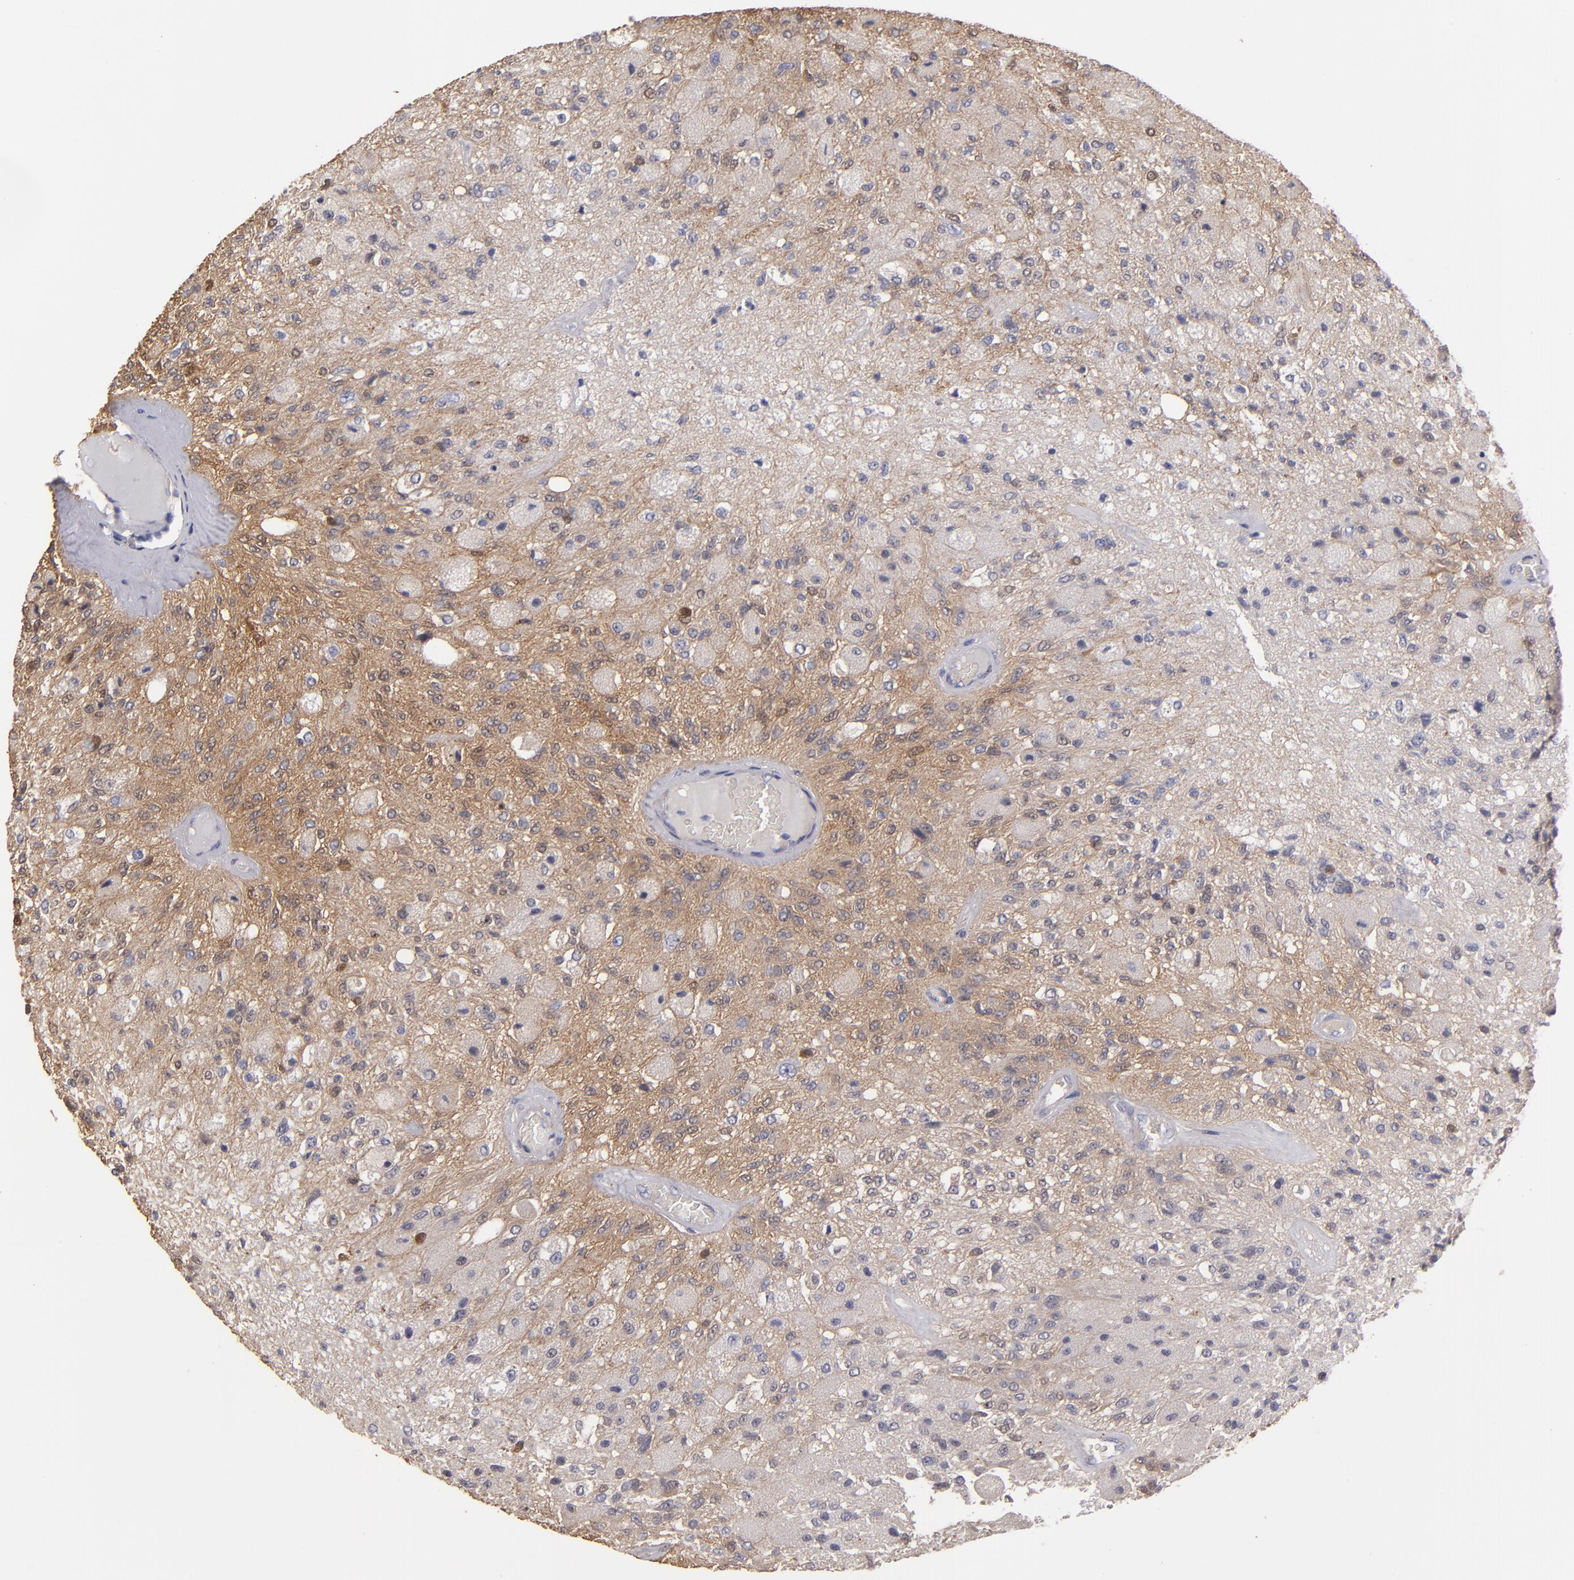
{"staining": {"intensity": "moderate", "quantity": "<25%", "location": "cytoplasmic/membranous"}, "tissue": "glioma", "cell_type": "Tumor cells", "image_type": "cancer", "snomed": [{"axis": "morphology", "description": "Normal tissue, NOS"}, {"axis": "morphology", "description": "Glioma, malignant, High grade"}, {"axis": "topography", "description": "Cerebral cortex"}], "caption": "Moderate cytoplasmic/membranous positivity is seen in about <25% of tumor cells in high-grade glioma (malignant). The protein of interest is stained brown, and the nuclei are stained in blue (DAB IHC with brightfield microscopy, high magnification).", "gene": "NDRG2", "patient": {"sex": "male", "age": 77}}